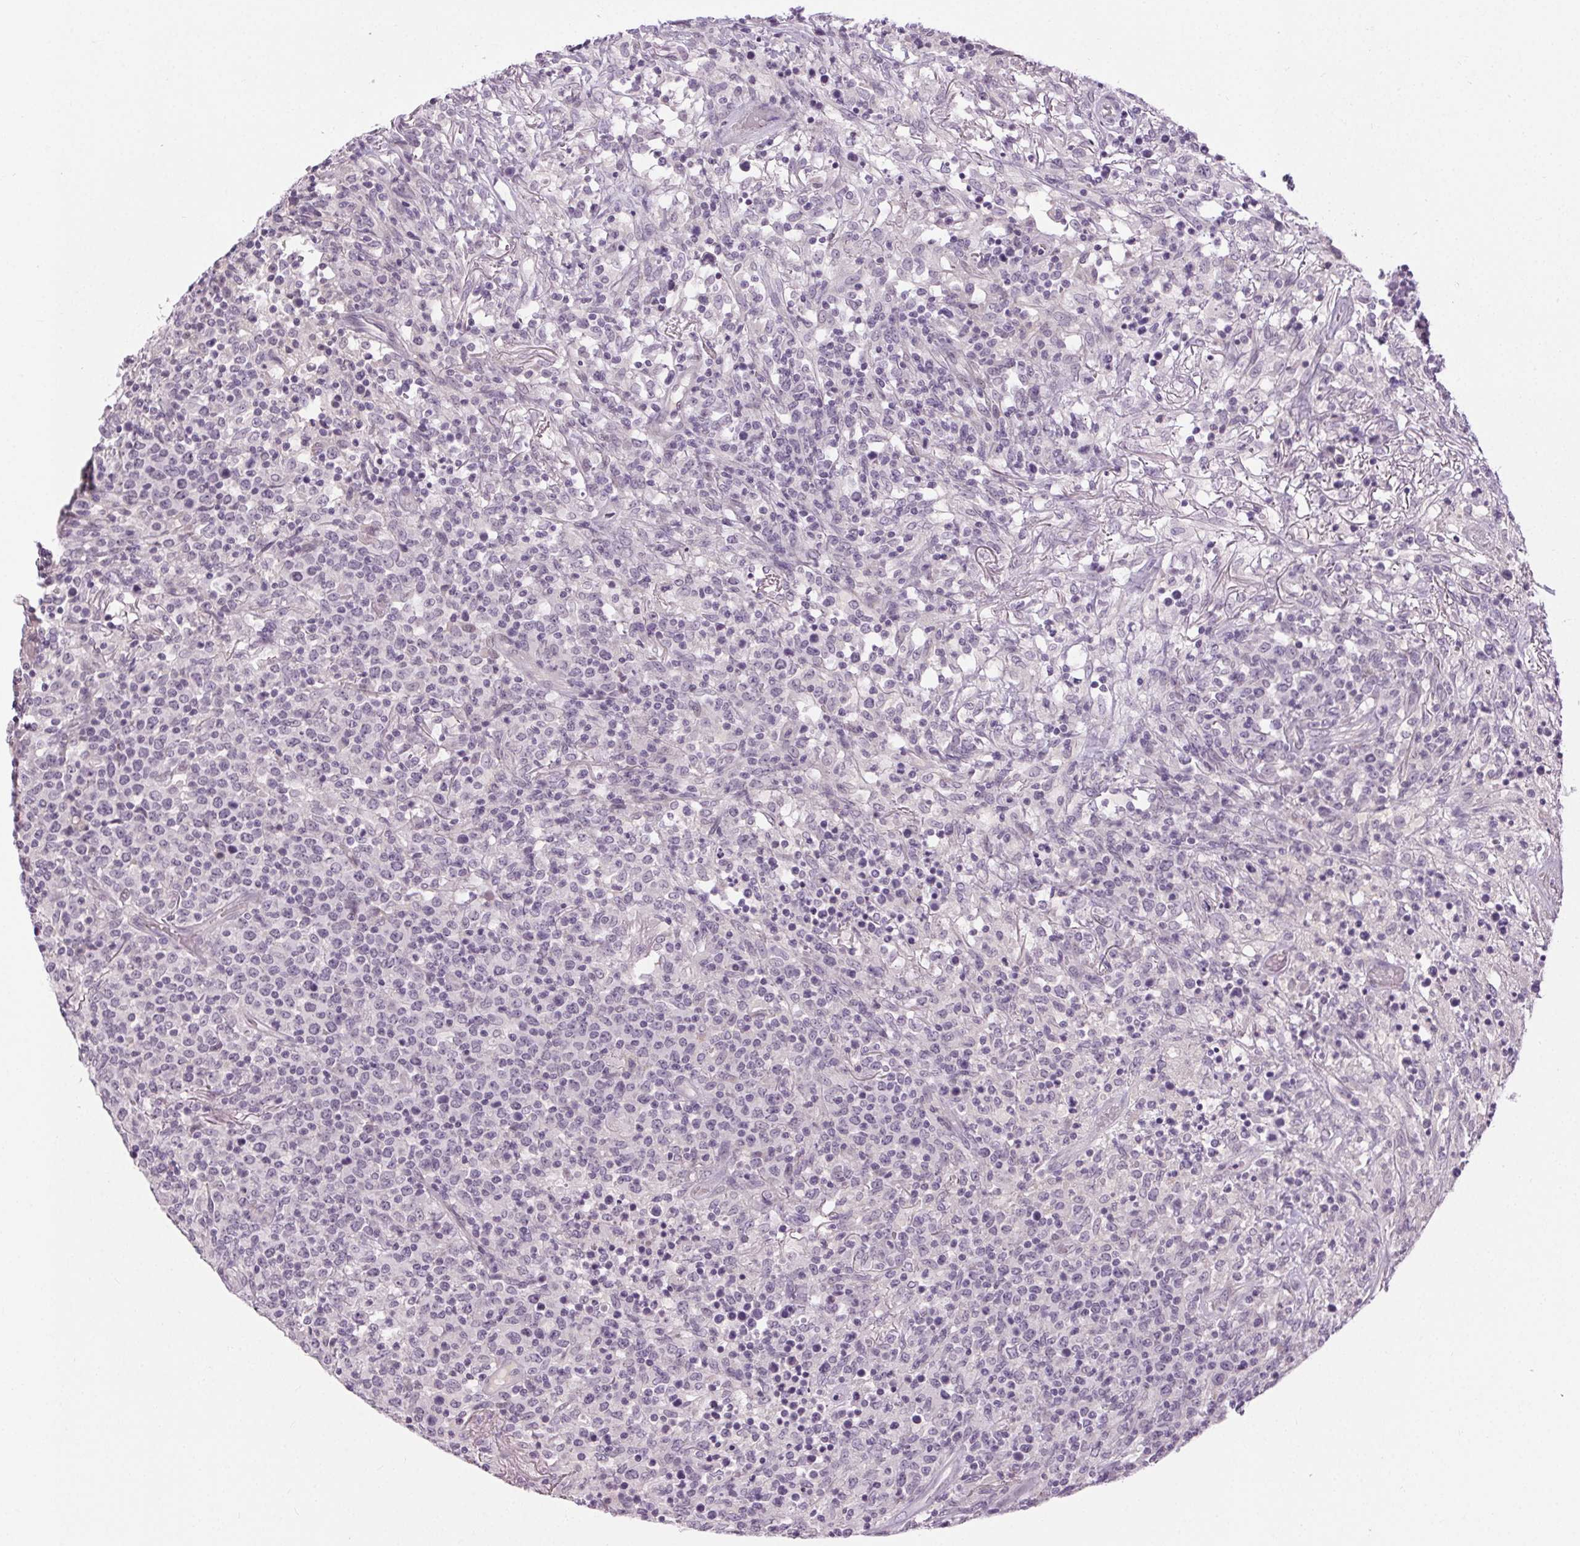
{"staining": {"intensity": "negative", "quantity": "none", "location": "none"}, "tissue": "lymphoma", "cell_type": "Tumor cells", "image_type": "cancer", "snomed": [{"axis": "morphology", "description": "Malignant lymphoma, non-Hodgkin's type, High grade"}, {"axis": "topography", "description": "Lung"}], "caption": "An IHC image of lymphoma is shown. There is no staining in tumor cells of lymphoma. Nuclei are stained in blue.", "gene": "FAM168A", "patient": {"sex": "male", "age": 79}}